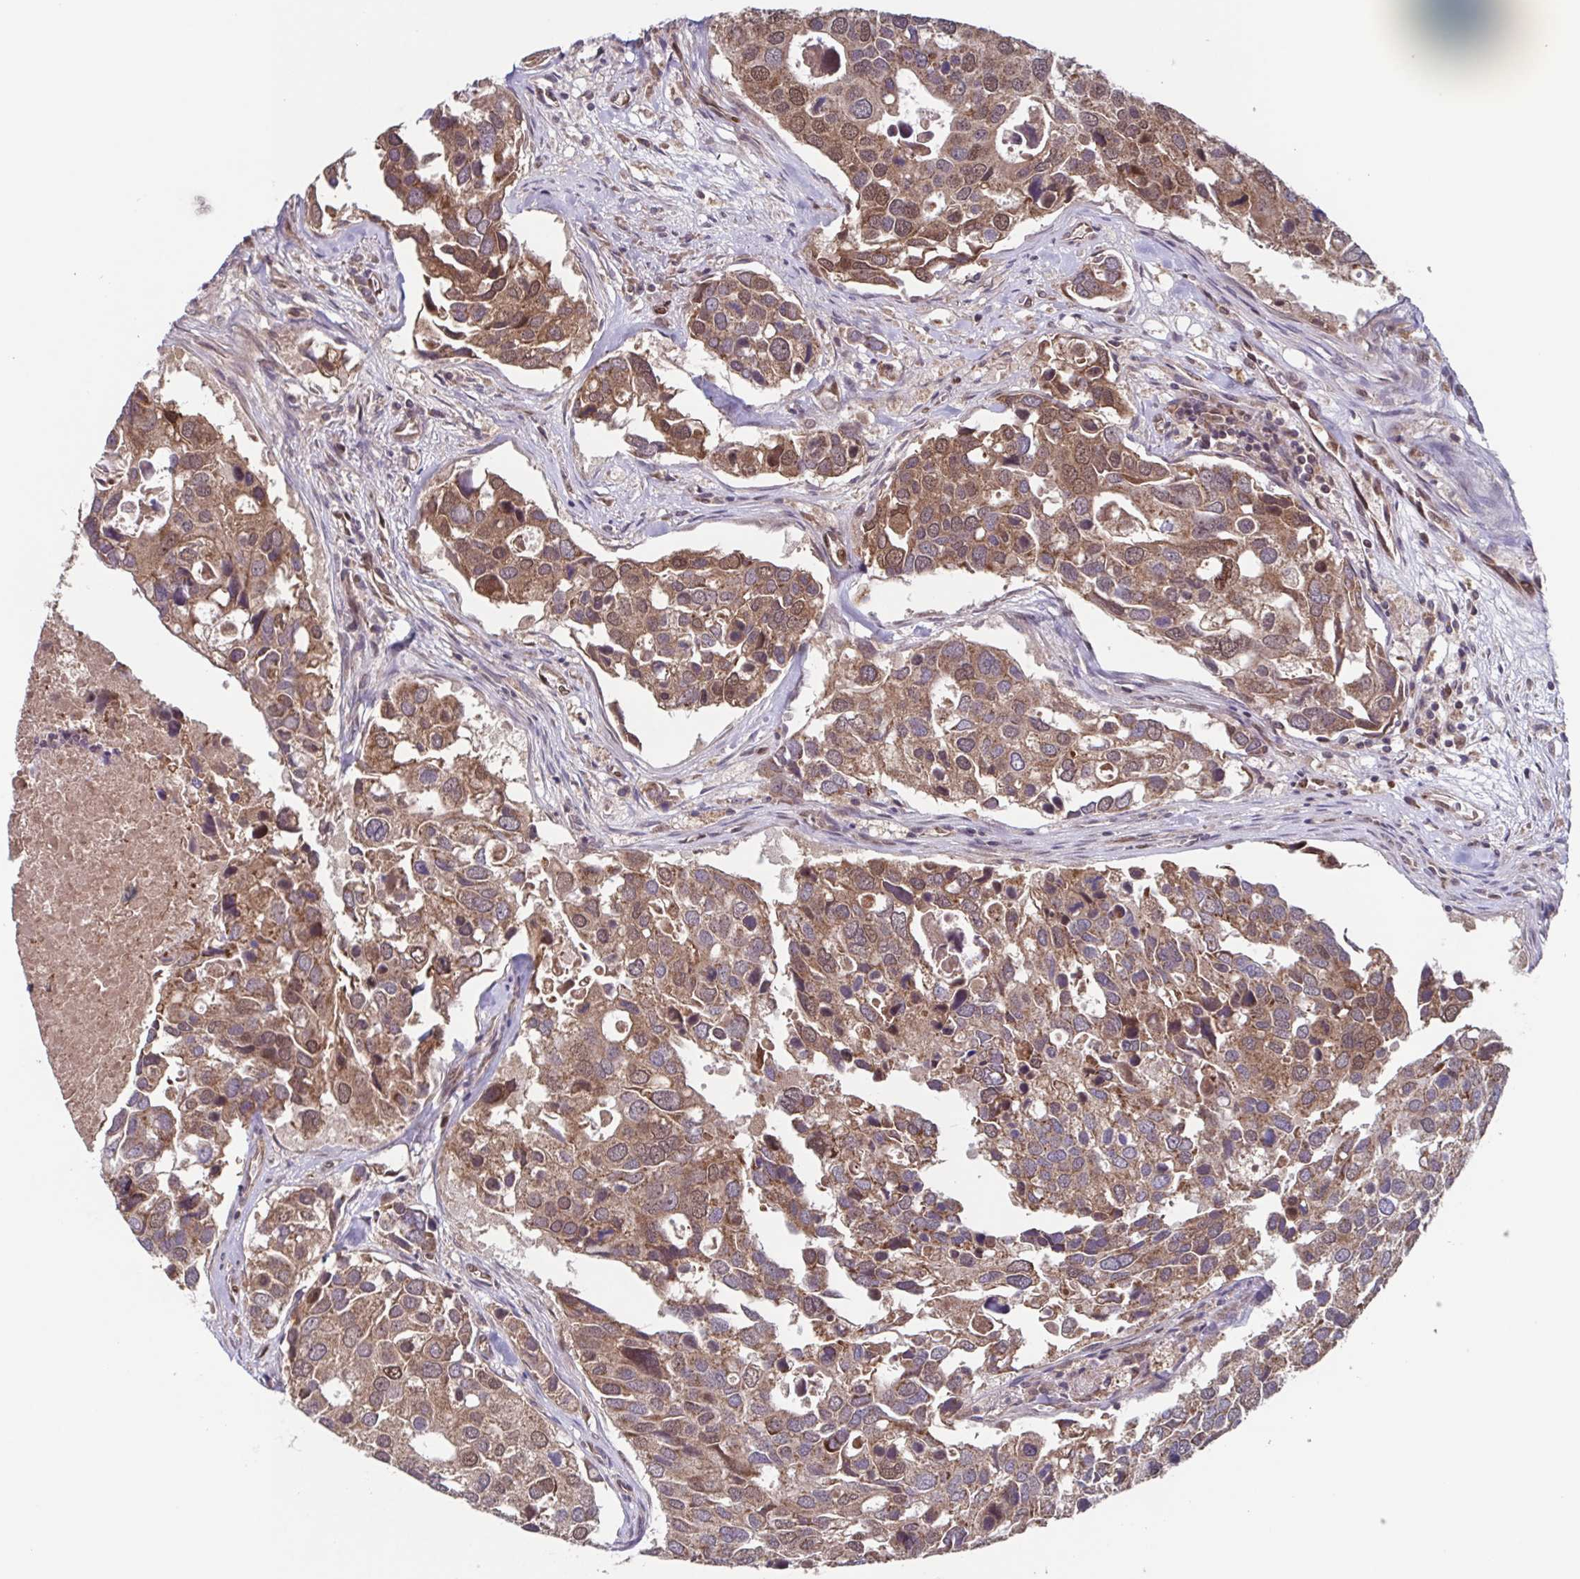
{"staining": {"intensity": "moderate", "quantity": ">75%", "location": "cytoplasmic/membranous"}, "tissue": "breast cancer", "cell_type": "Tumor cells", "image_type": "cancer", "snomed": [{"axis": "morphology", "description": "Duct carcinoma"}, {"axis": "topography", "description": "Breast"}], "caption": "The immunohistochemical stain labels moderate cytoplasmic/membranous expression in tumor cells of breast infiltrating ductal carcinoma tissue.", "gene": "TTC19", "patient": {"sex": "female", "age": 83}}